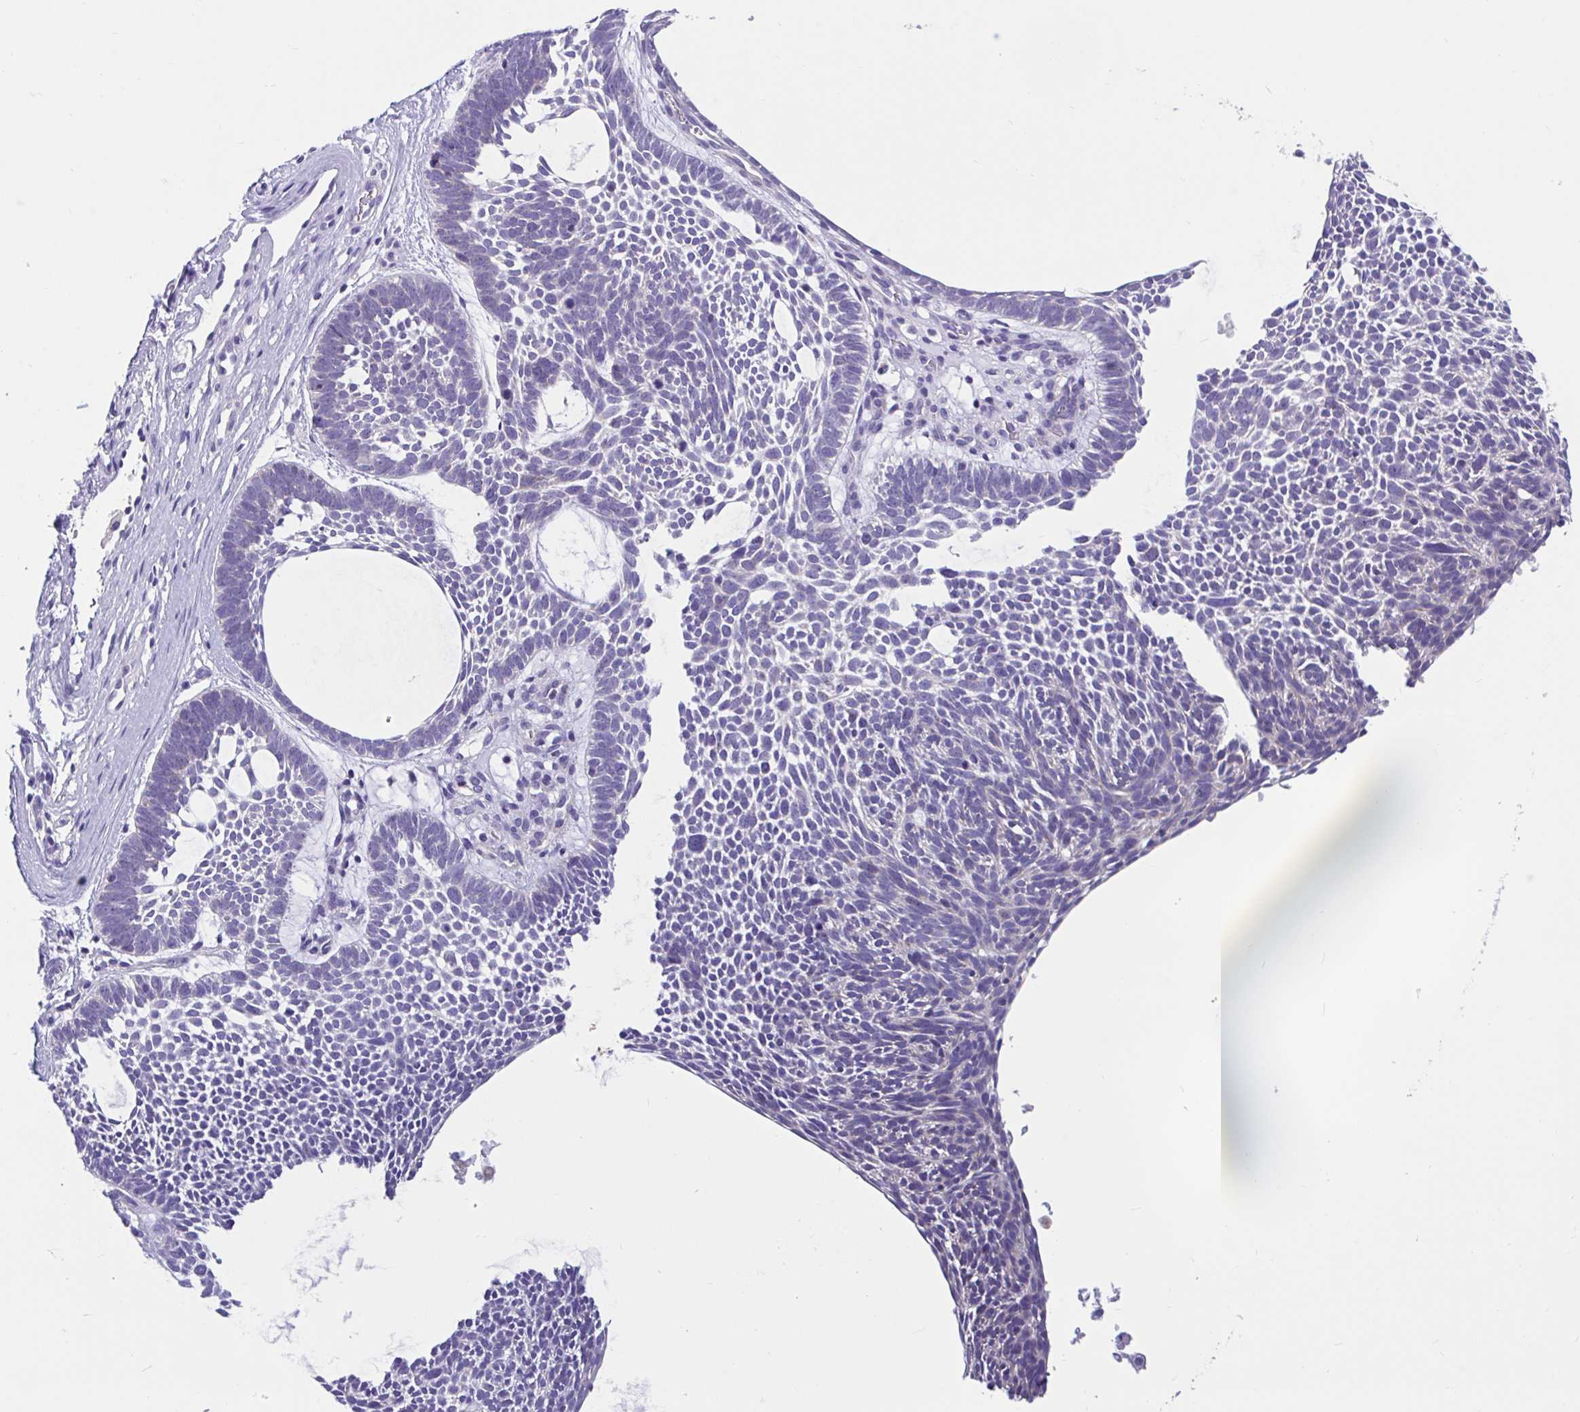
{"staining": {"intensity": "negative", "quantity": "none", "location": "none"}, "tissue": "skin cancer", "cell_type": "Tumor cells", "image_type": "cancer", "snomed": [{"axis": "morphology", "description": "Basal cell carcinoma"}, {"axis": "topography", "description": "Skin"}, {"axis": "topography", "description": "Skin of face"}], "caption": "The histopathology image reveals no significant staining in tumor cells of skin cancer (basal cell carcinoma). (Brightfield microscopy of DAB immunohistochemistry (IHC) at high magnification).", "gene": "OR13A1", "patient": {"sex": "male", "age": 83}}